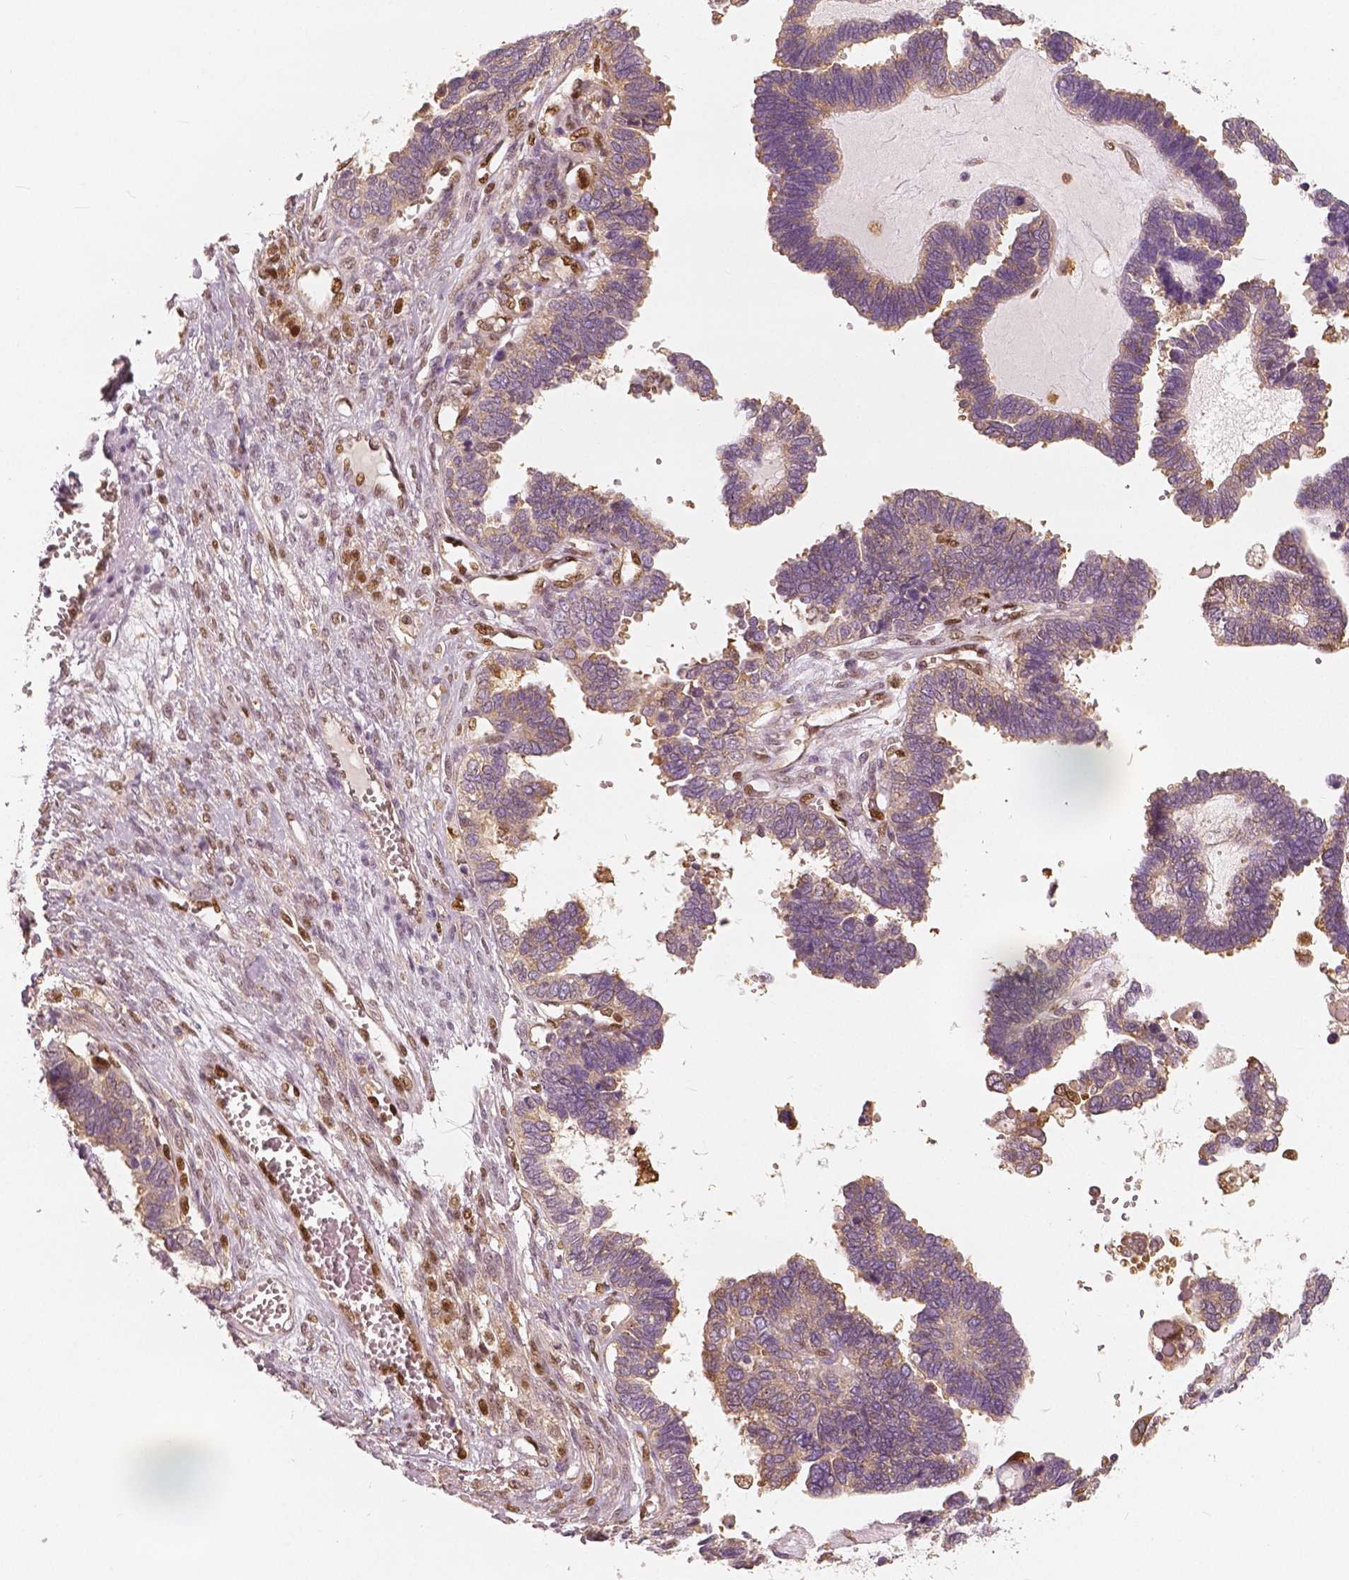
{"staining": {"intensity": "weak", "quantity": "25%-75%", "location": "cytoplasmic/membranous,nuclear"}, "tissue": "ovarian cancer", "cell_type": "Tumor cells", "image_type": "cancer", "snomed": [{"axis": "morphology", "description": "Cystadenocarcinoma, serous, NOS"}, {"axis": "topography", "description": "Ovary"}], "caption": "Protein expression analysis of human ovarian cancer reveals weak cytoplasmic/membranous and nuclear expression in approximately 25%-75% of tumor cells. The staining is performed using DAB brown chromogen to label protein expression. The nuclei are counter-stained blue using hematoxylin.", "gene": "SQSTM1", "patient": {"sex": "female", "age": 51}}